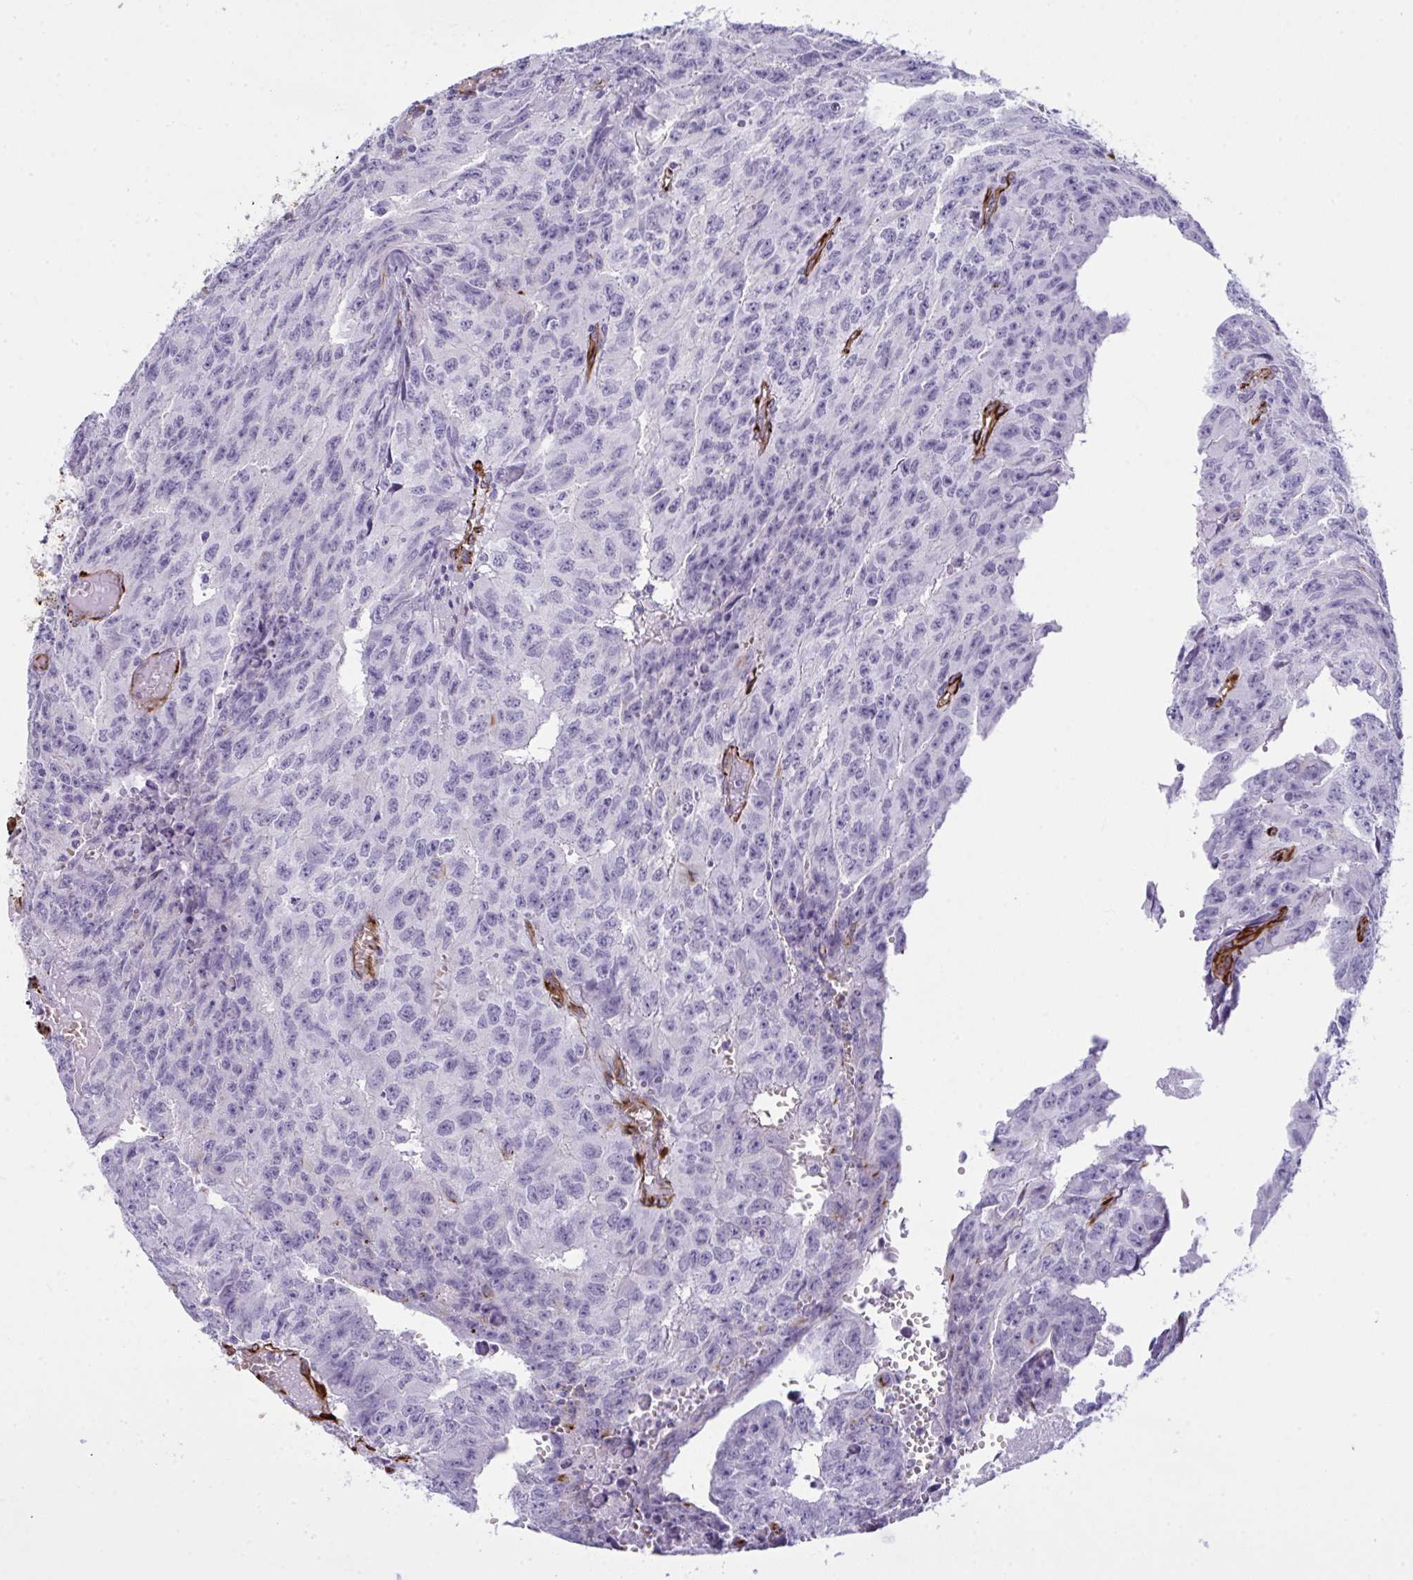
{"staining": {"intensity": "negative", "quantity": "none", "location": "none"}, "tissue": "testis cancer", "cell_type": "Tumor cells", "image_type": "cancer", "snomed": [{"axis": "morphology", "description": "Carcinoma, Embryonal, NOS"}, {"axis": "morphology", "description": "Teratoma, malignant, NOS"}, {"axis": "topography", "description": "Testis"}], "caption": "Photomicrograph shows no protein positivity in tumor cells of testis teratoma (malignant) tissue.", "gene": "SLC35B1", "patient": {"sex": "male", "age": 24}}